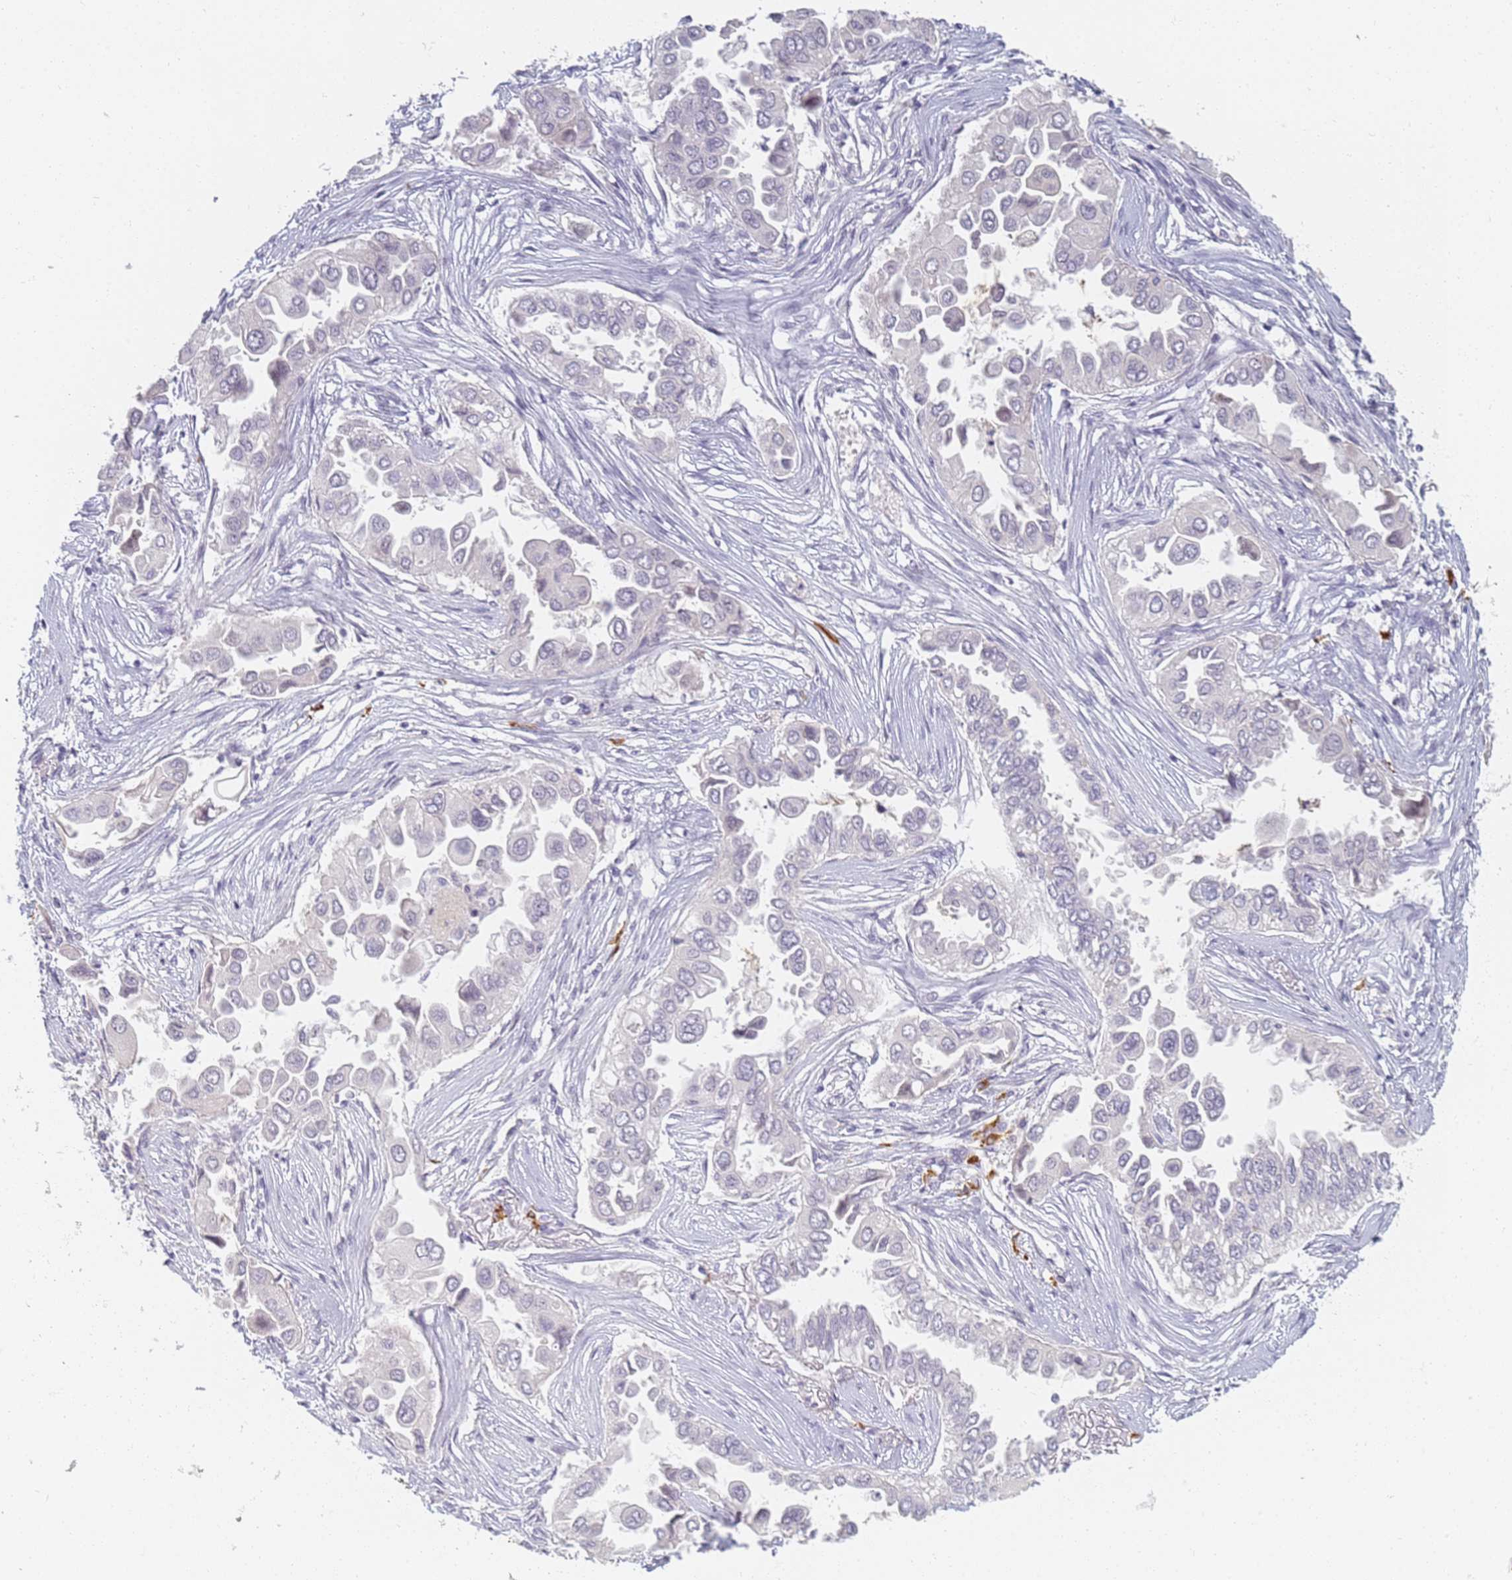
{"staining": {"intensity": "negative", "quantity": "none", "location": "none"}, "tissue": "lung cancer", "cell_type": "Tumor cells", "image_type": "cancer", "snomed": [{"axis": "morphology", "description": "Adenocarcinoma, NOS"}, {"axis": "topography", "description": "Lung"}], "caption": "Immunohistochemistry image of neoplastic tissue: lung adenocarcinoma stained with DAB (3,3'-diaminobenzidine) reveals no significant protein positivity in tumor cells.", "gene": "SLC38A9", "patient": {"sex": "female", "age": 76}}